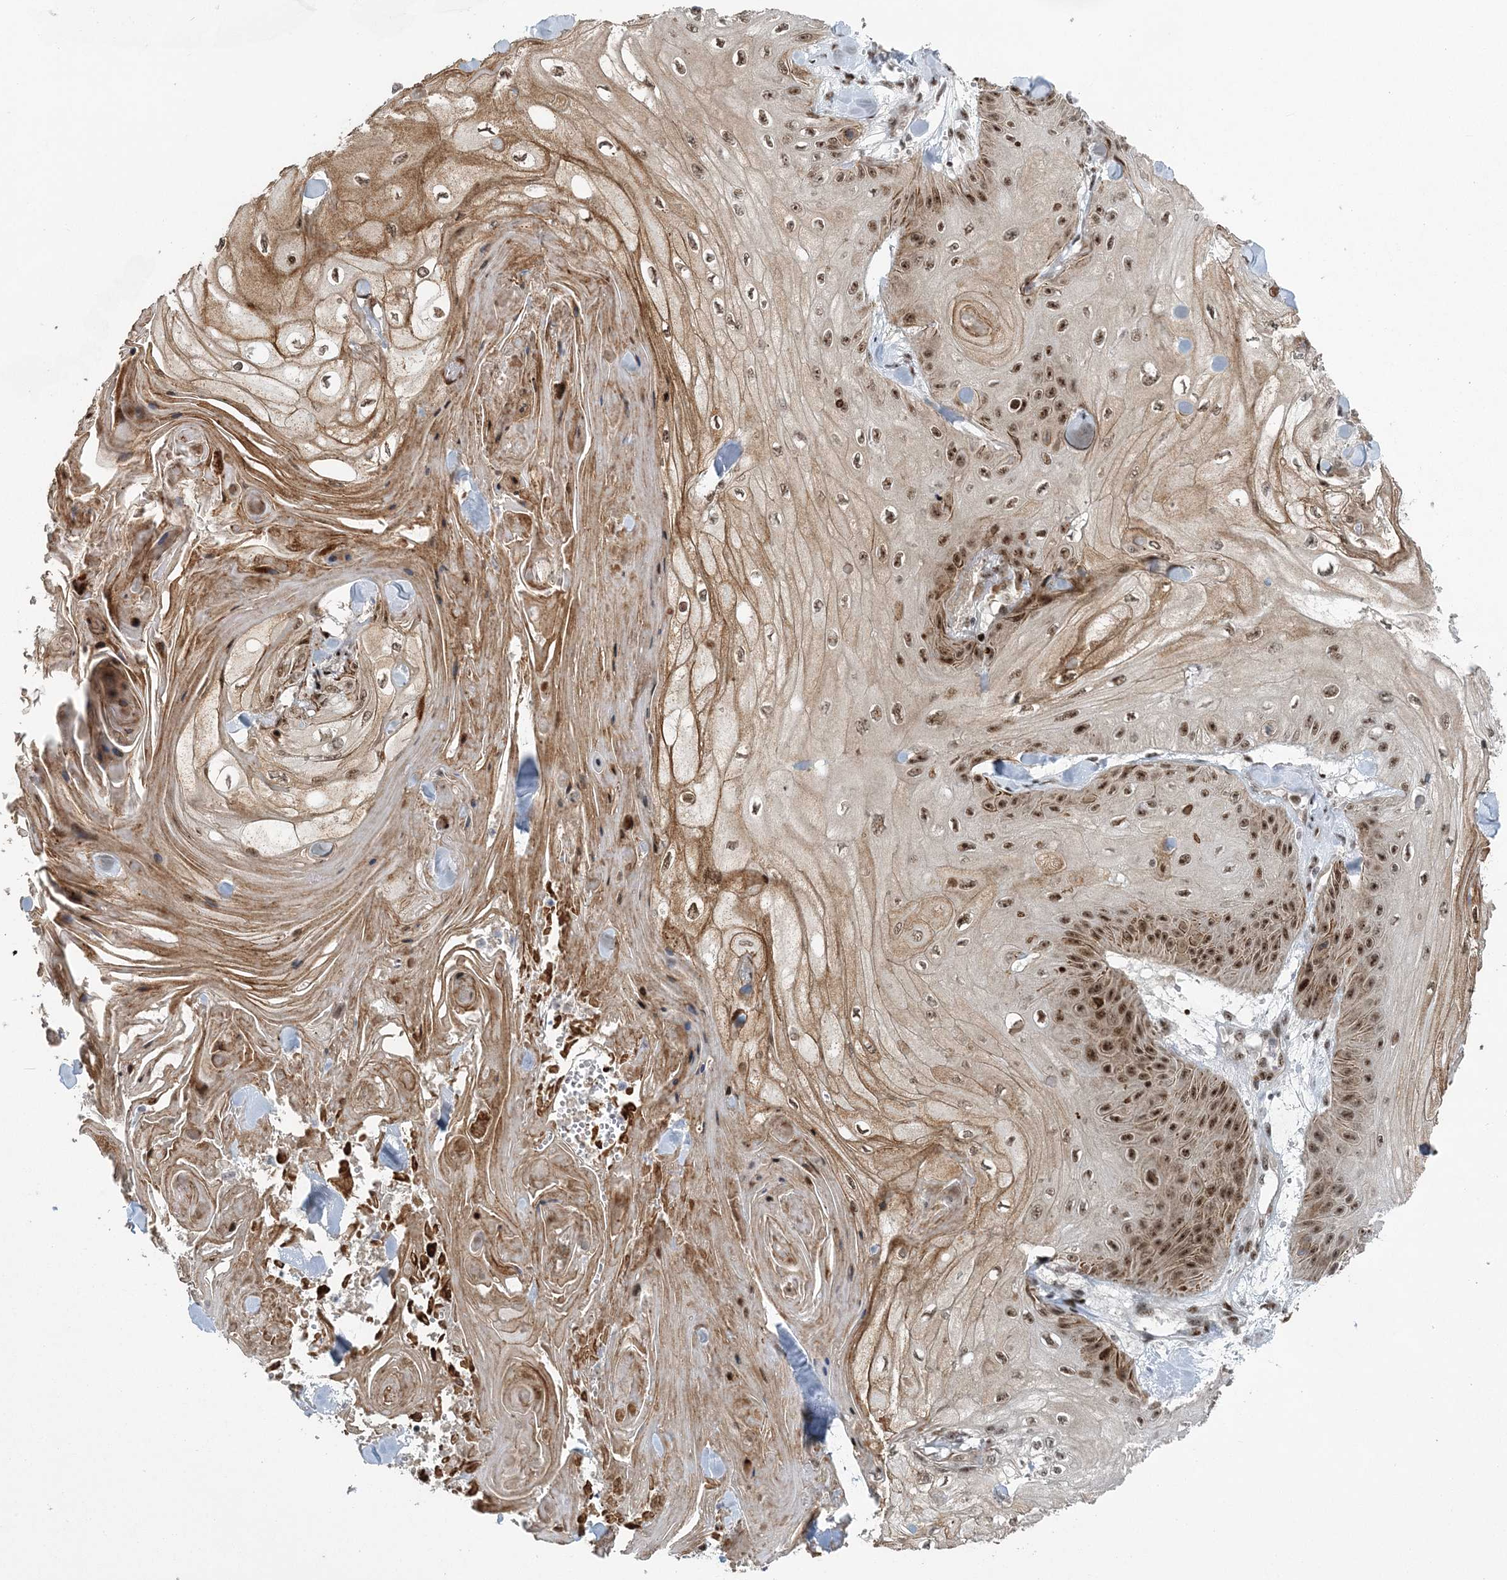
{"staining": {"intensity": "moderate", "quantity": ">75%", "location": "cytoplasmic/membranous,nuclear"}, "tissue": "skin cancer", "cell_type": "Tumor cells", "image_type": "cancer", "snomed": [{"axis": "morphology", "description": "Squamous cell carcinoma, NOS"}, {"axis": "topography", "description": "Skin"}], "caption": "Squamous cell carcinoma (skin) tissue demonstrates moderate cytoplasmic/membranous and nuclear expression in approximately >75% of tumor cells, visualized by immunohistochemistry.", "gene": "CWC22", "patient": {"sex": "male", "age": 74}}